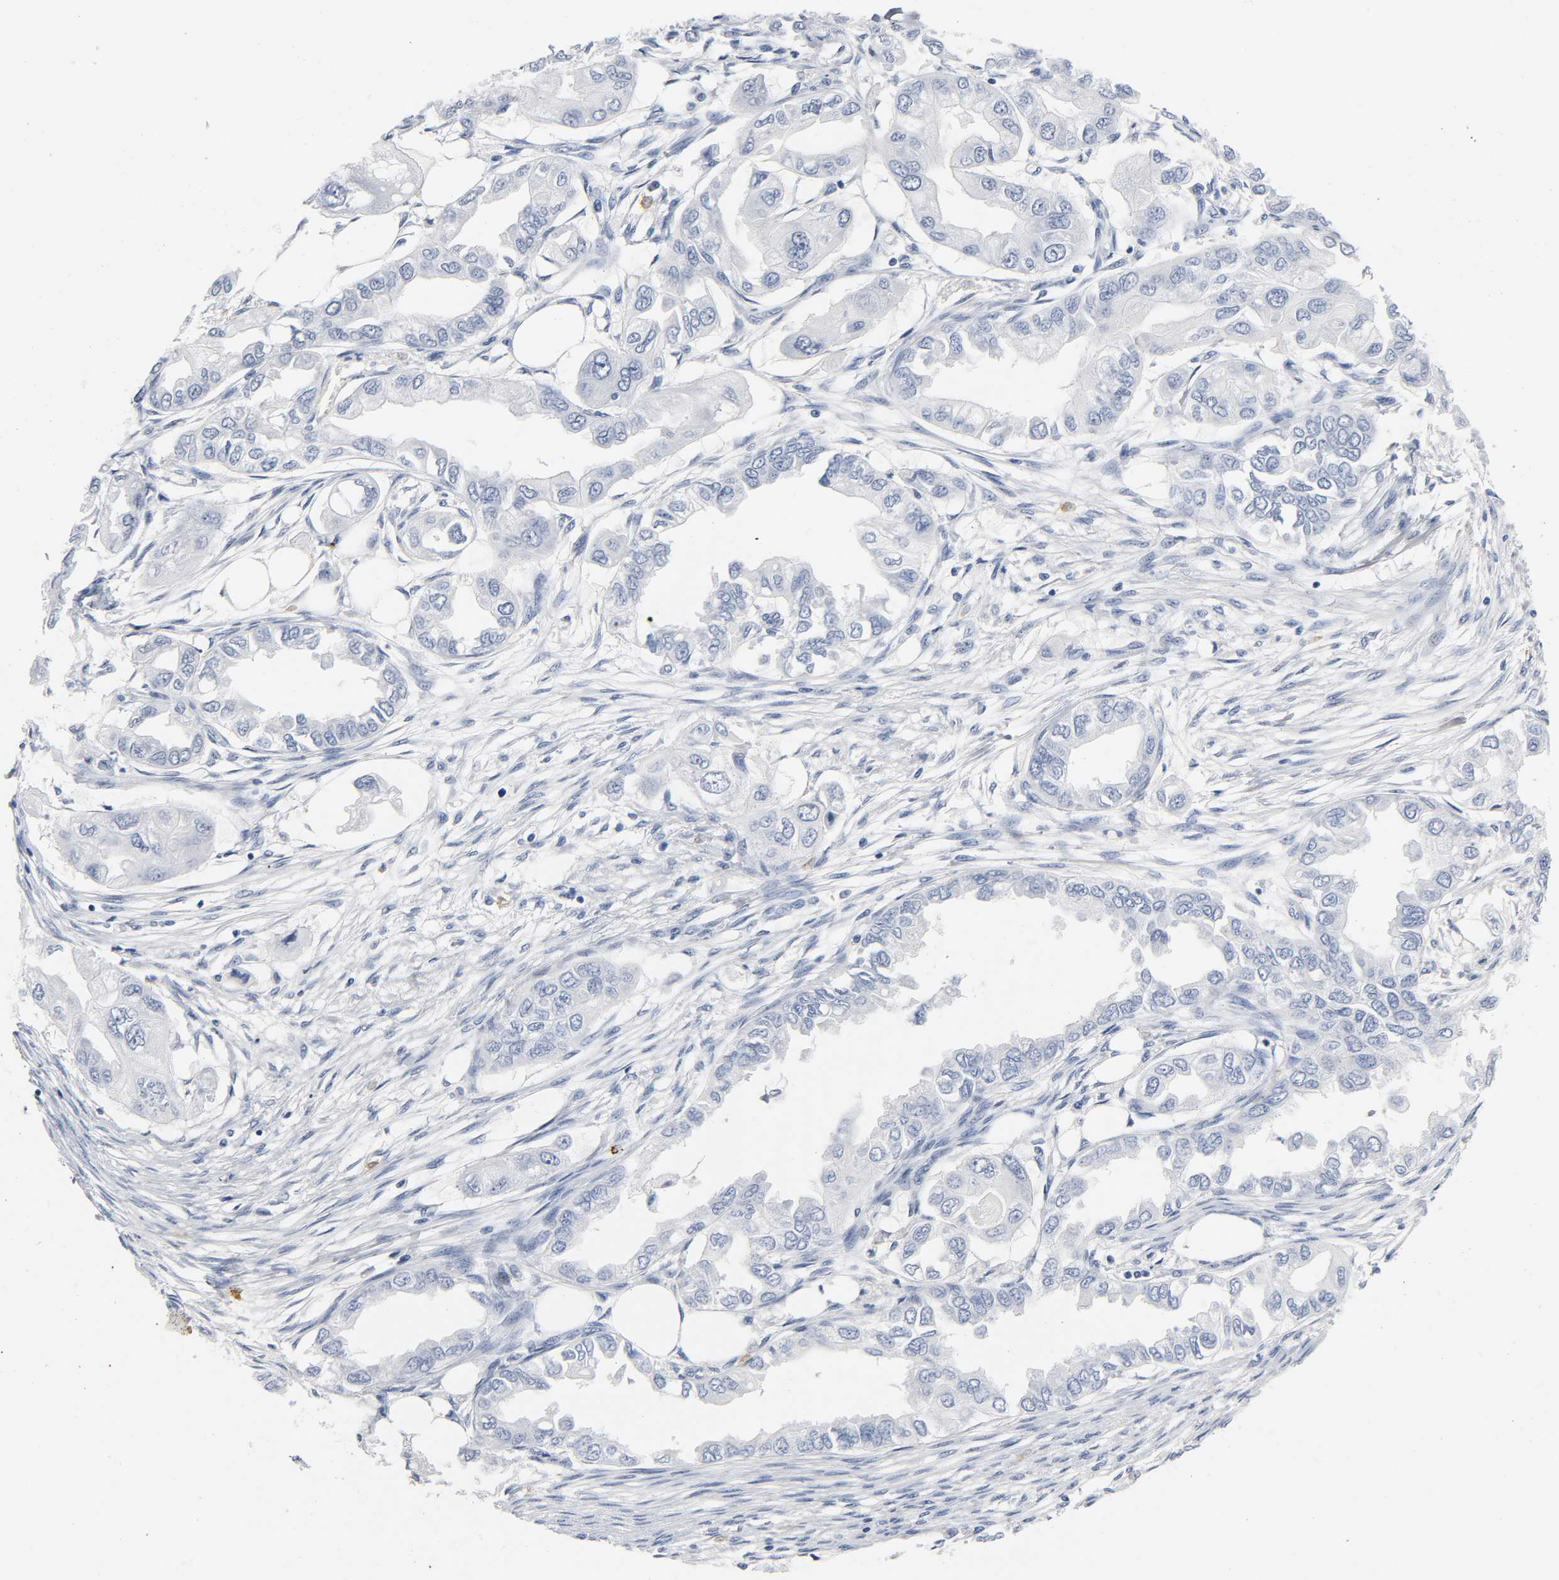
{"staining": {"intensity": "negative", "quantity": "none", "location": "none"}, "tissue": "endometrial cancer", "cell_type": "Tumor cells", "image_type": "cancer", "snomed": [{"axis": "morphology", "description": "Adenocarcinoma, NOS"}, {"axis": "topography", "description": "Endometrium"}], "caption": "This is an immunohistochemistry (IHC) histopathology image of human adenocarcinoma (endometrial). There is no staining in tumor cells.", "gene": "NAB2", "patient": {"sex": "female", "age": 67}}